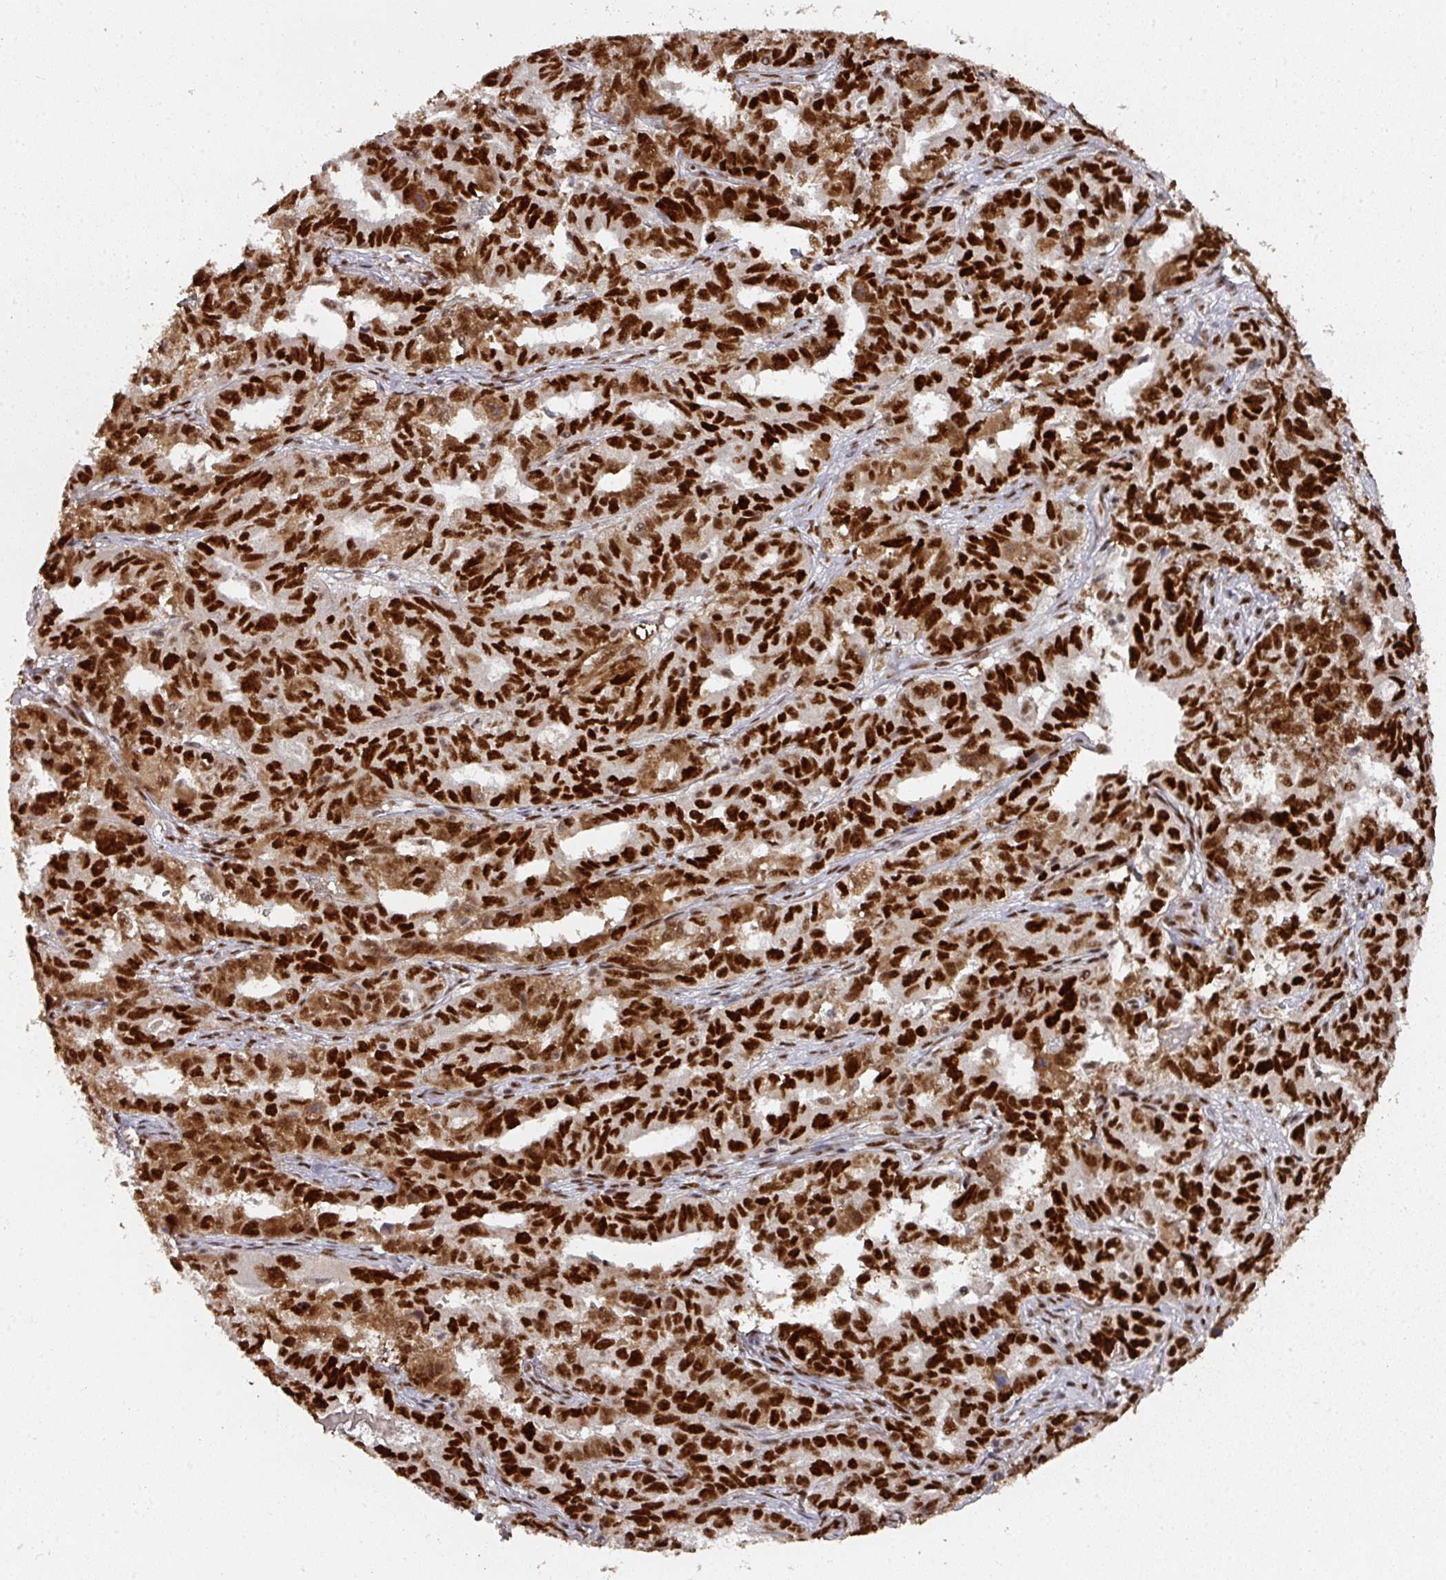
{"staining": {"intensity": "strong", "quantity": ">75%", "location": "nuclear"}, "tissue": "ovarian cancer", "cell_type": "Tumor cells", "image_type": "cancer", "snomed": [{"axis": "morphology", "description": "Adenocarcinoma, NOS"}, {"axis": "morphology", "description": "Carcinoma, endometroid"}, {"axis": "topography", "description": "Ovary"}], "caption": "Endometroid carcinoma (ovarian) stained for a protein displays strong nuclear positivity in tumor cells.", "gene": "MEPCE", "patient": {"sex": "female", "age": 72}}